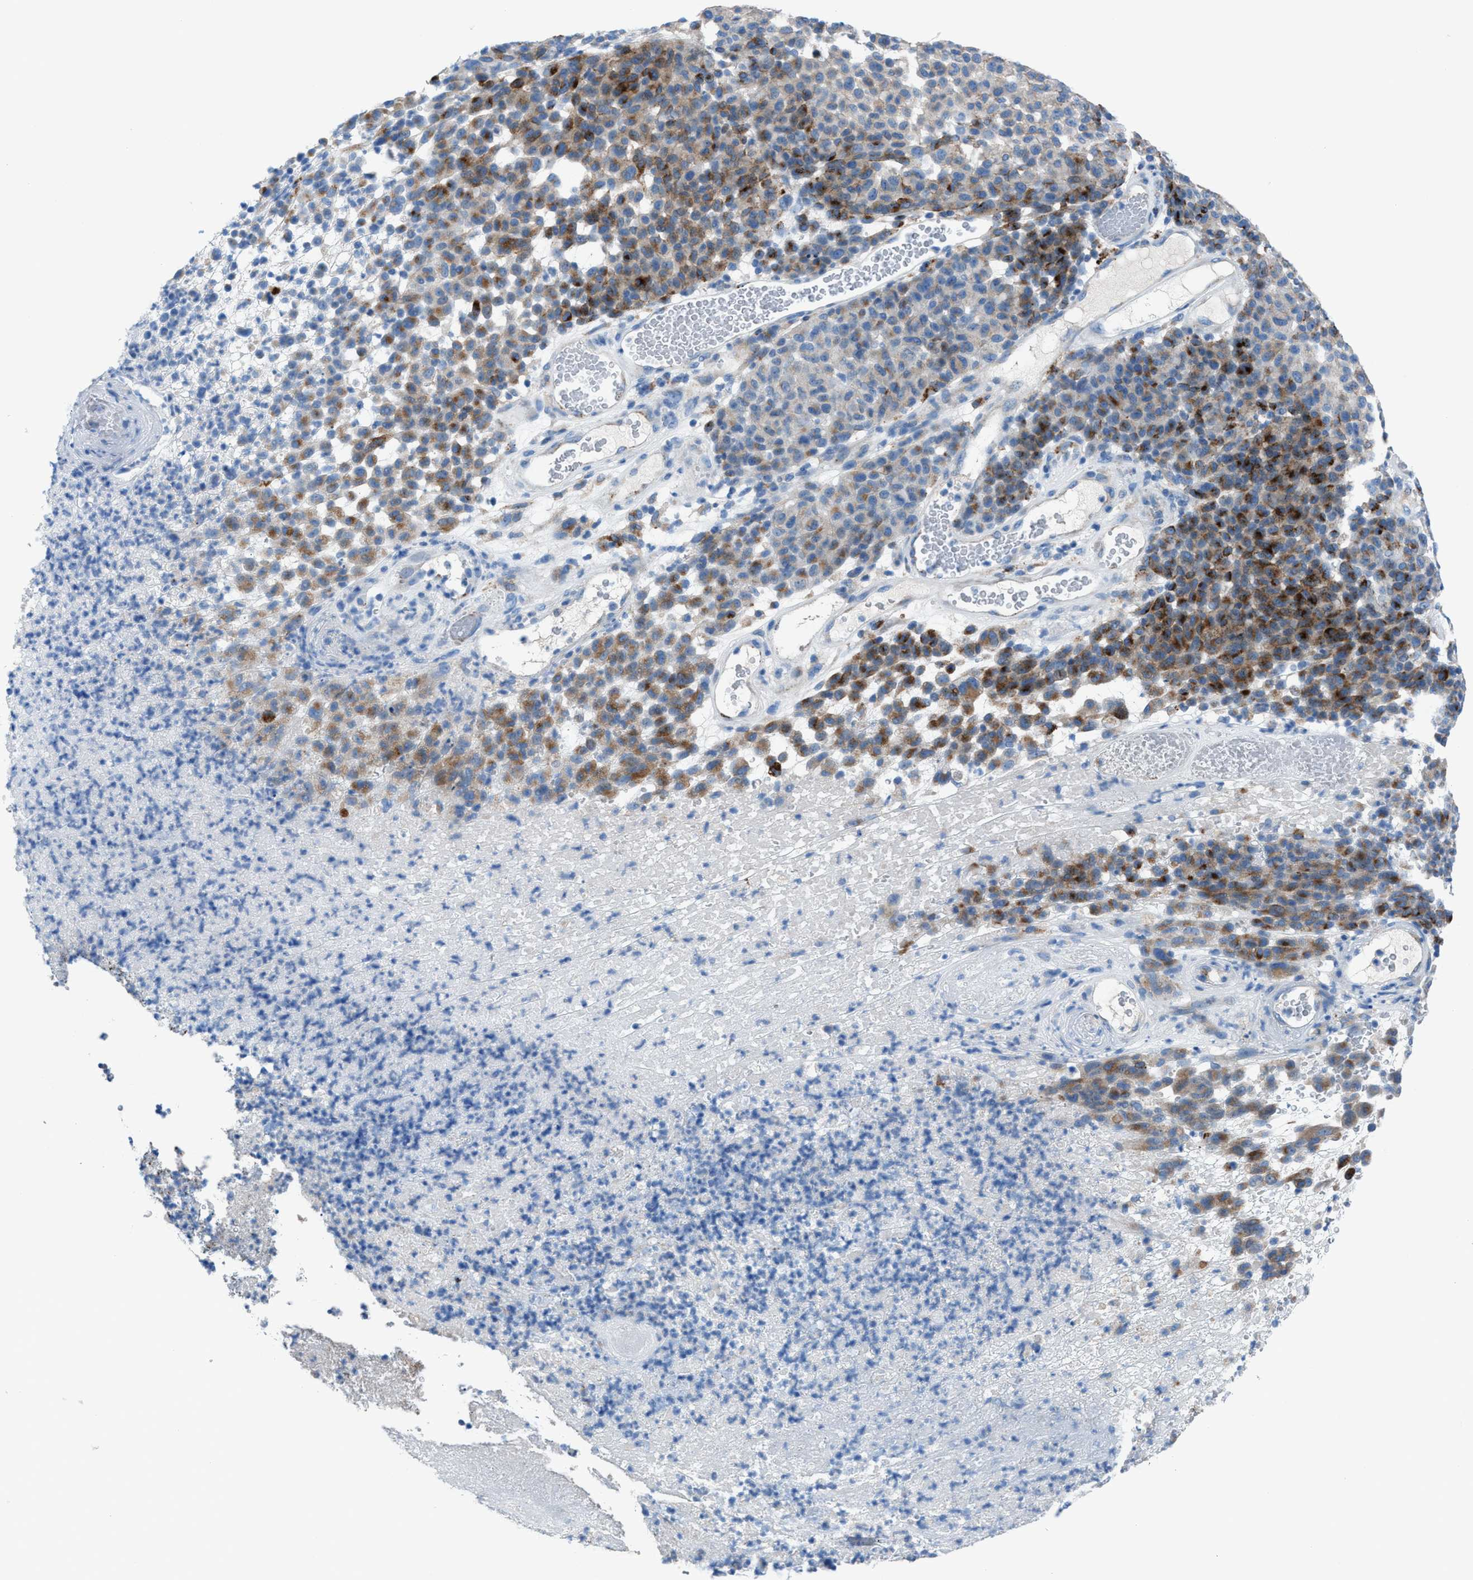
{"staining": {"intensity": "moderate", "quantity": "<25%", "location": "cytoplasmic/membranous"}, "tissue": "melanoma", "cell_type": "Tumor cells", "image_type": "cancer", "snomed": [{"axis": "morphology", "description": "Malignant melanoma, NOS"}, {"axis": "topography", "description": "Skin"}], "caption": "Immunohistochemical staining of human malignant melanoma demonstrates low levels of moderate cytoplasmic/membranous positivity in approximately <25% of tumor cells.", "gene": "CD1B", "patient": {"sex": "male", "age": 59}}